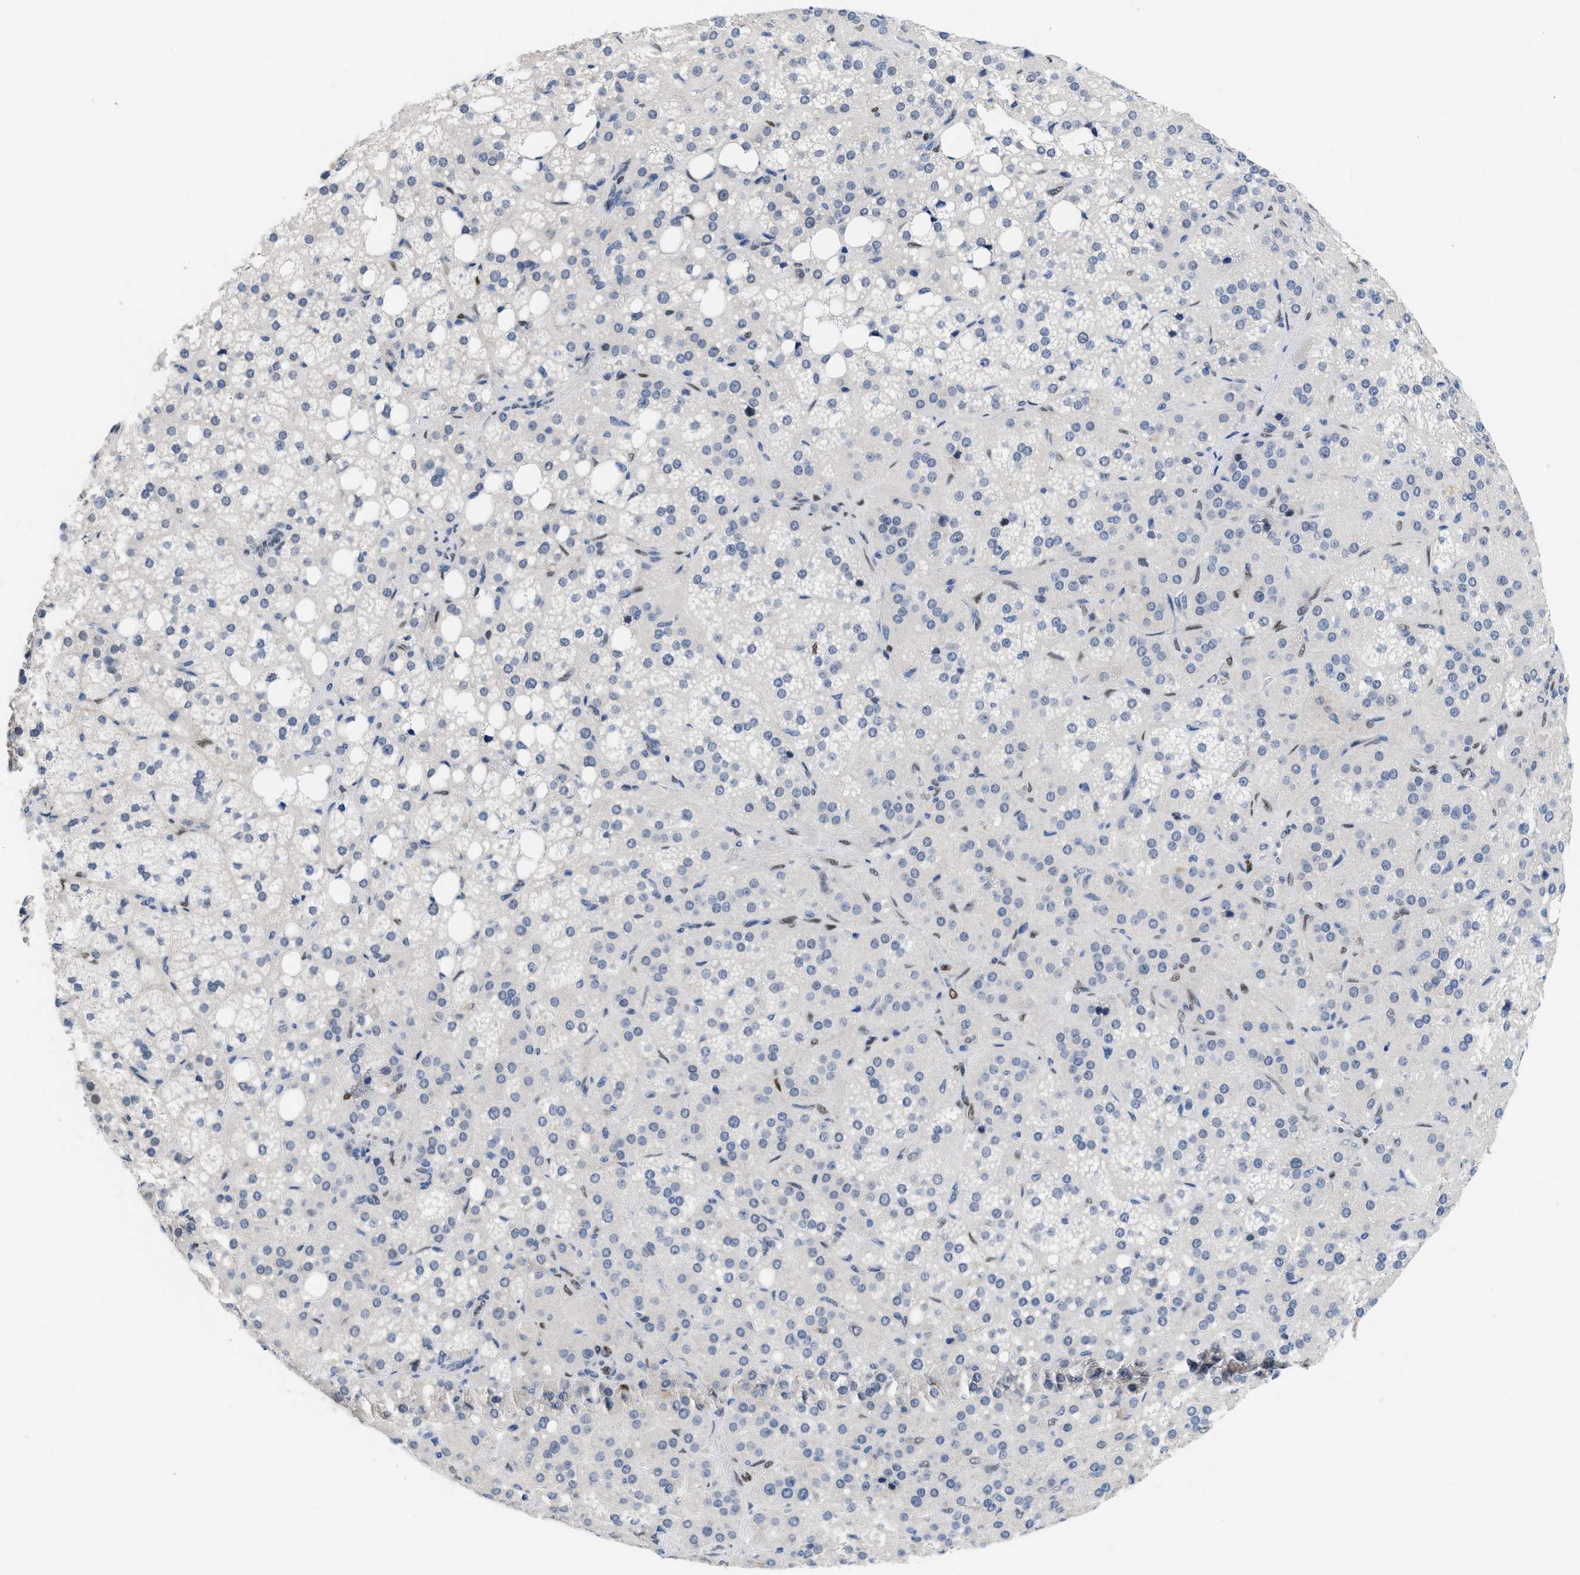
{"staining": {"intensity": "weak", "quantity": "<25%", "location": "nuclear"}, "tissue": "adrenal gland", "cell_type": "Glandular cells", "image_type": "normal", "snomed": [{"axis": "morphology", "description": "Normal tissue, NOS"}, {"axis": "topography", "description": "Adrenal gland"}], "caption": "Human adrenal gland stained for a protein using immunohistochemistry (IHC) displays no expression in glandular cells.", "gene": "NFIX", "patient": {"sex": "female", "age": 59}}